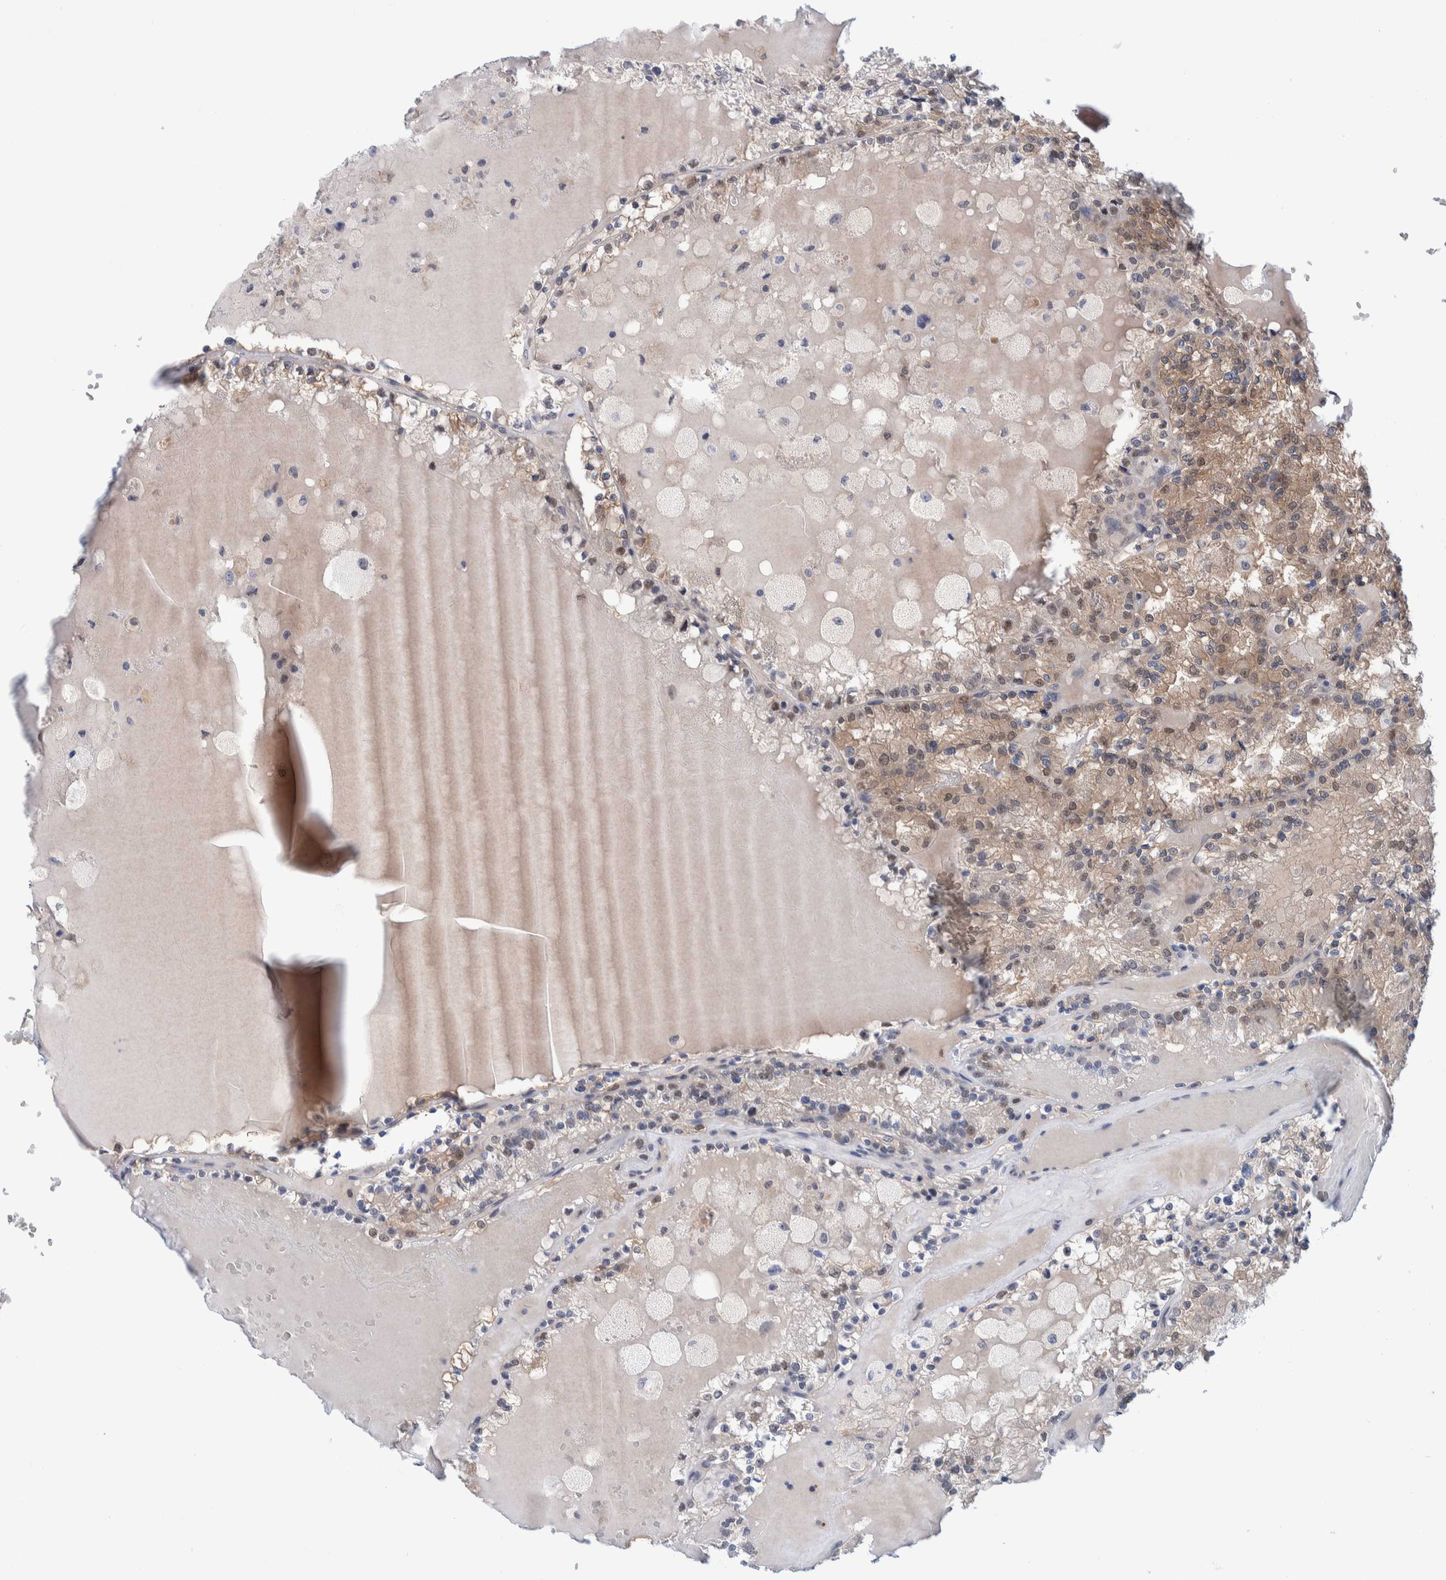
{"staining": {"intensity": "weak", "quantity": "25%-75%", "location": "cytoplasmic/membranous,nuclear"}, "tissue": "renal cancer", "cell_type": "Tumor cells", "image_type": "cancer", "snomed": [{"axis": "morphology", "description": "Adenocarcinoma, NOS"}, {"axis": "topography", "description": "Kidney"}], "caption": "Renal cancer was stained to show a protein in brown. There is low levels of weak cytoplasmic/membranous and nuclear staining in about 25%-75% of tumor cells.", "gene": "PFAS", "patient": {"sex": "female", "age": 56}}